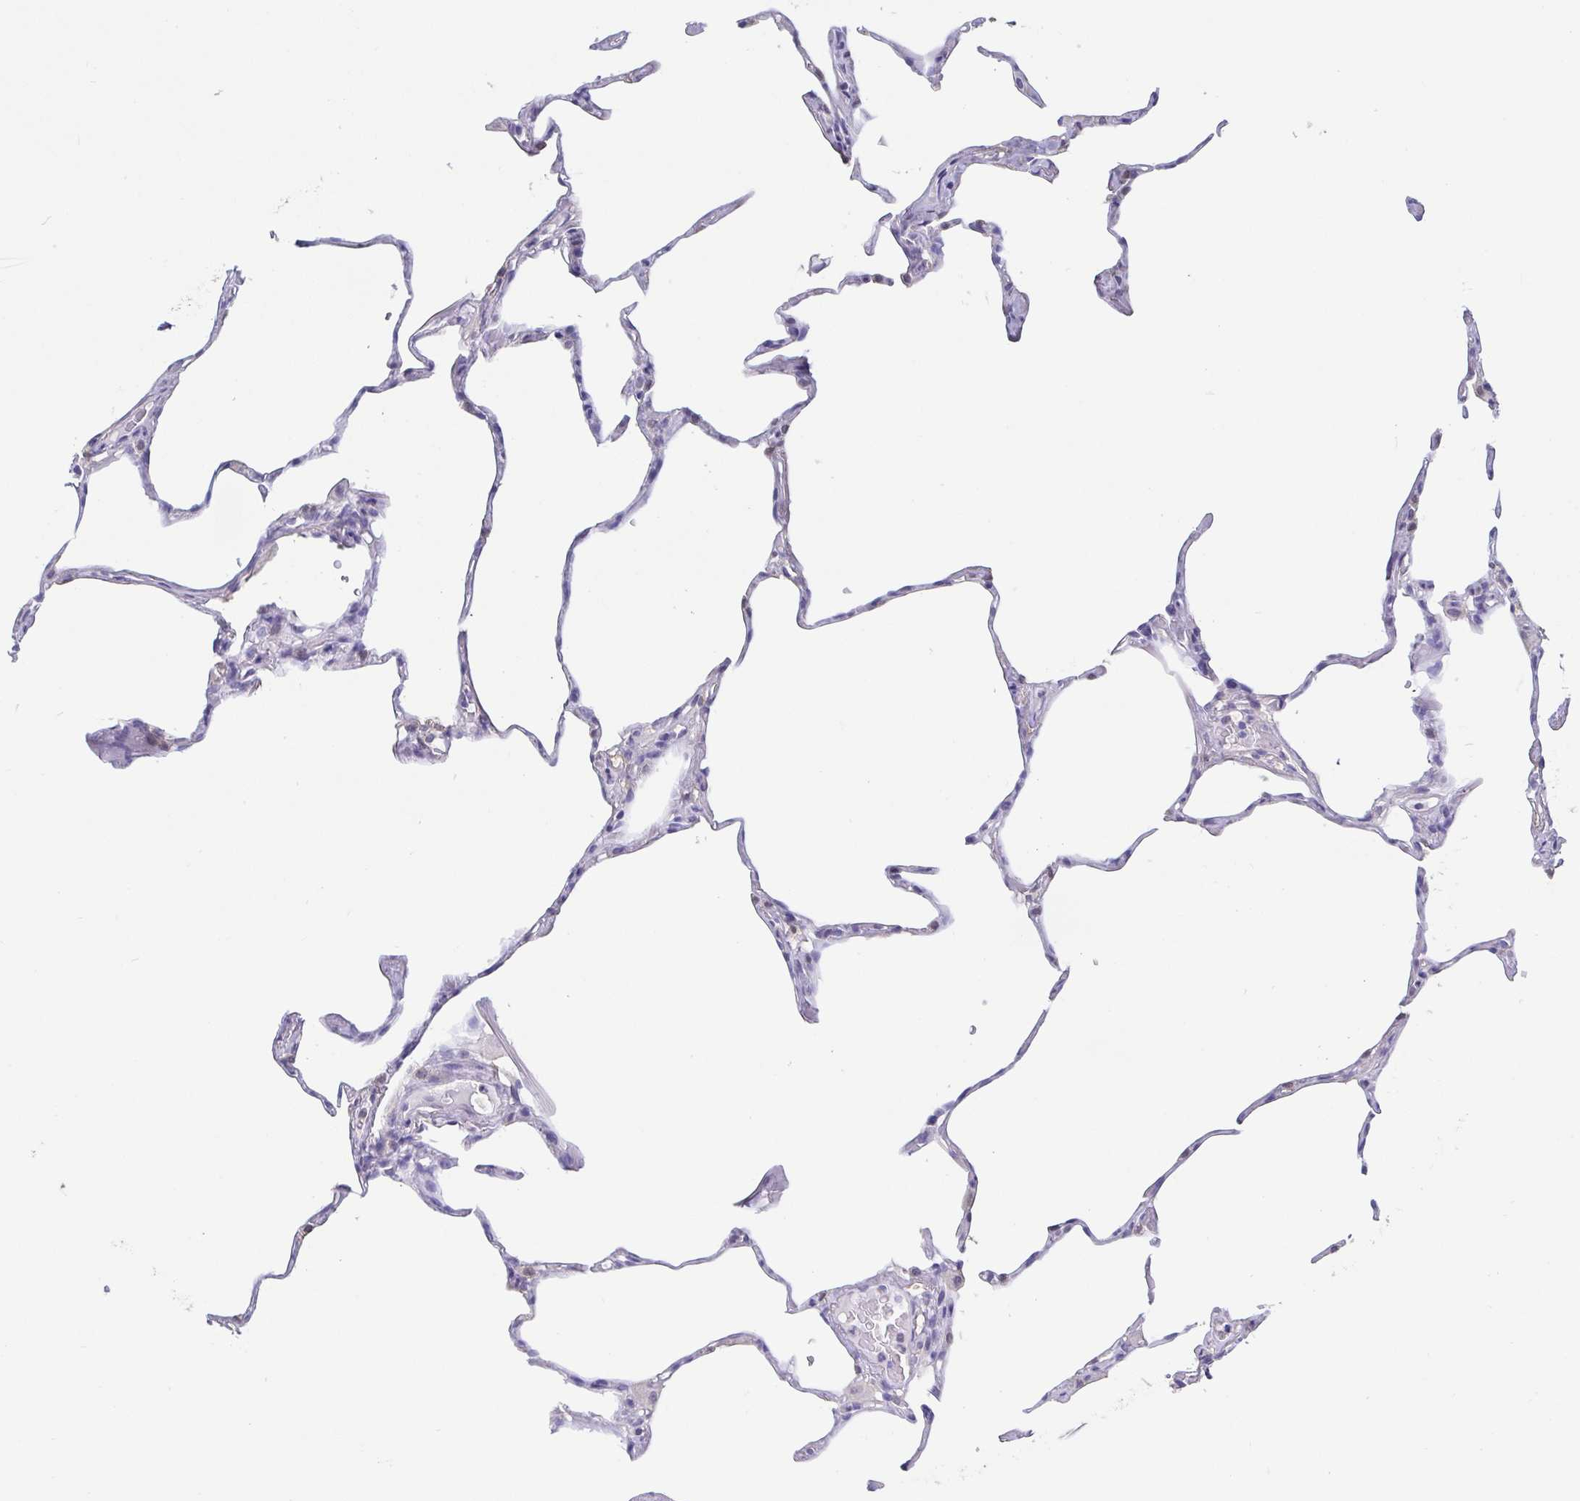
{"staining": {"intensity": "negative", "quantity": "none", "location": "none"}, "tissue": "lung", "cell_type": "Alveolar cells", "image_type": "normal", "snomed": [{"axis": "morphology", "description": "Normal tissue, NOS"}, {"axis": "topography", "description": "Lung"}], "caption": "DAB (3,3'-diaminobenzidine) immunohistochemical staining of normal human lung shows no significant staining in alveolar cells. (Immunohistochemistry (ihc), brightfield microscopy, high magnification).", "gene": "IDH1", "patient": {"sex": "male", "age": 65}}